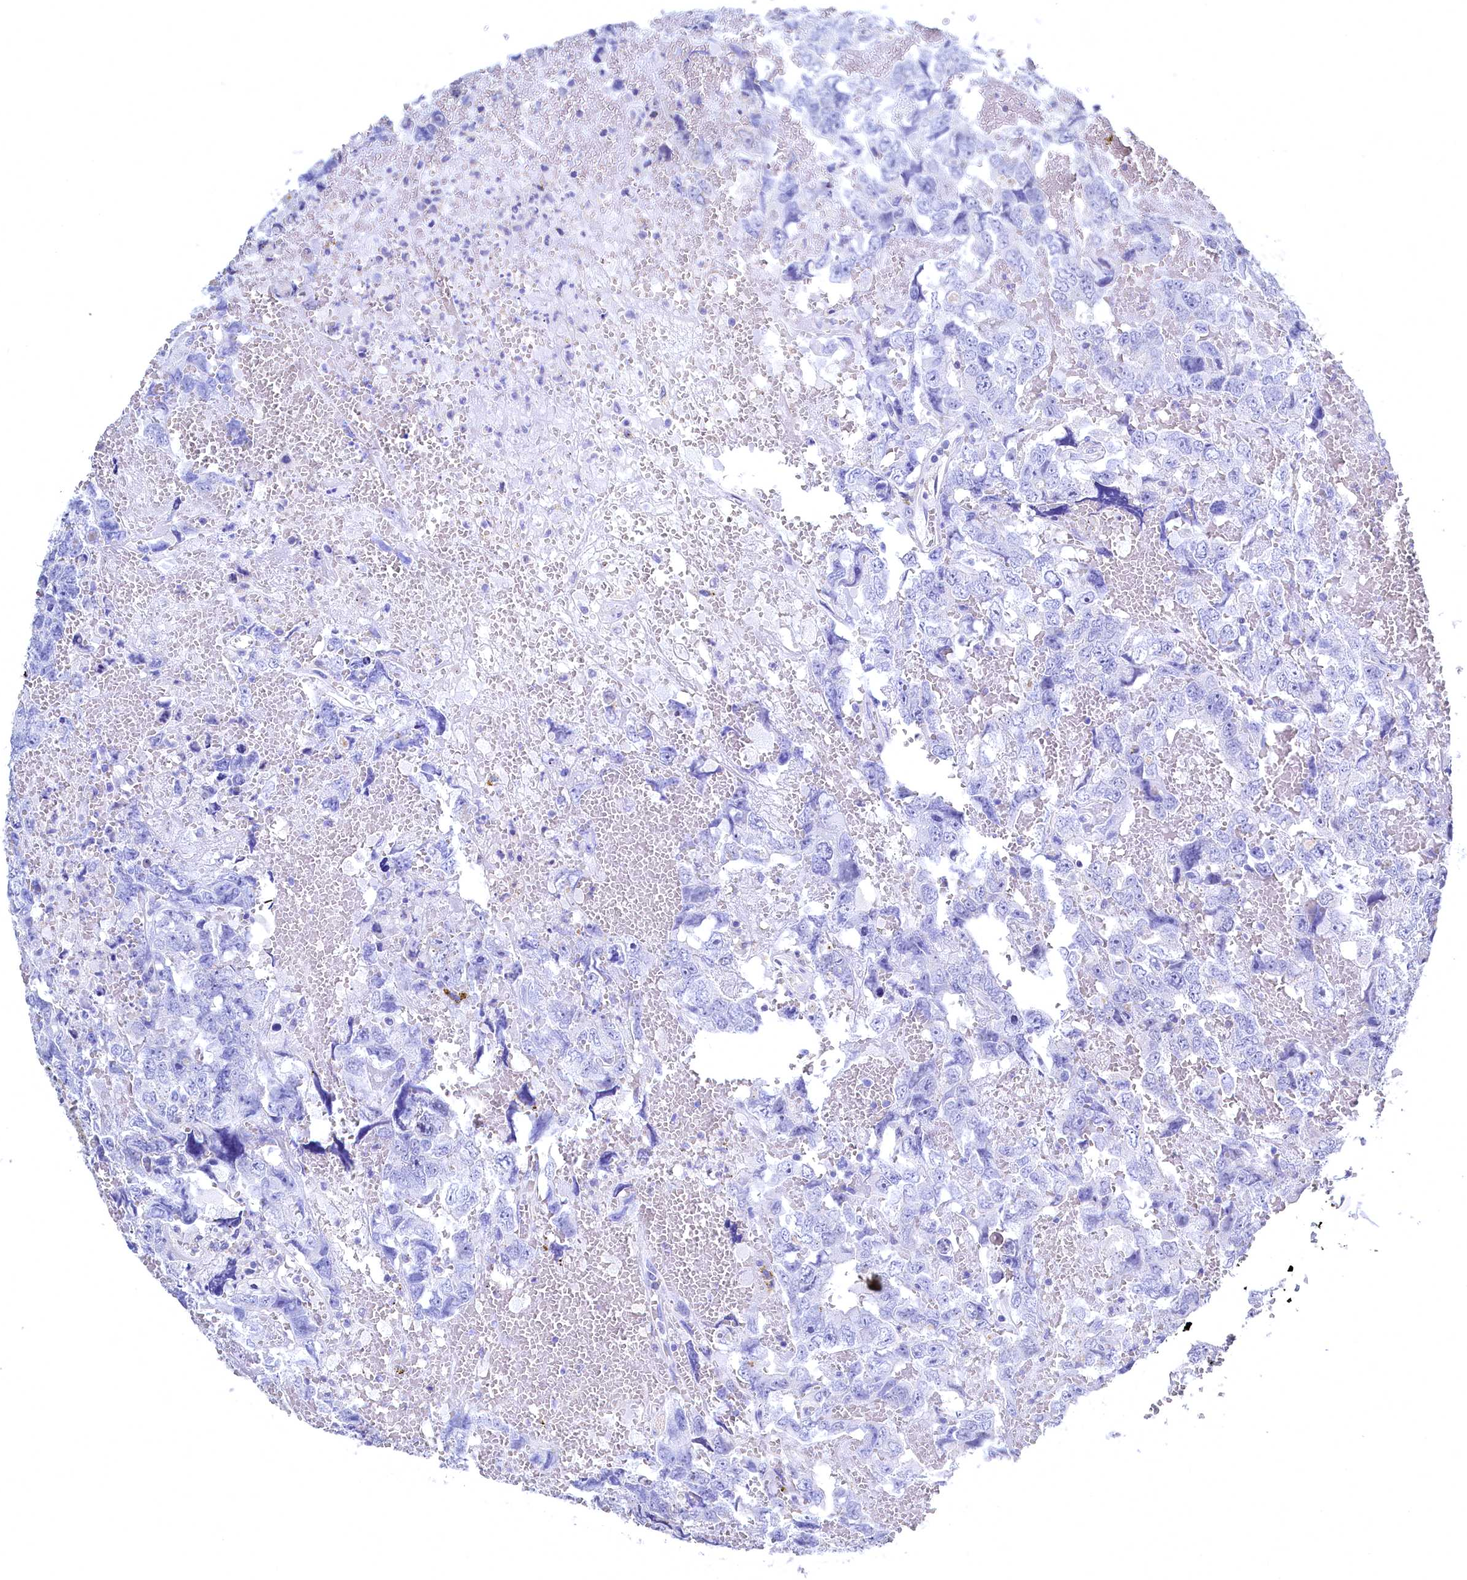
{"staining": {"intensity": "negative", "quantity": "none", "location": "none"}, "tissue": "testis cancer", "cell_type": "Tumor cells", "image_type": "cancer", "snomed": [{"axis": "morphology", "description": "Carcinoma, Embryonal, NOS"}, {"axis": "topography", "description": "Testis"}], "caption": "Tumor cells are negative for protein expression in human testis embryonal carcinoma.", "gene": "C11orf54", "patient": {"sex": "male", "age": 45}}